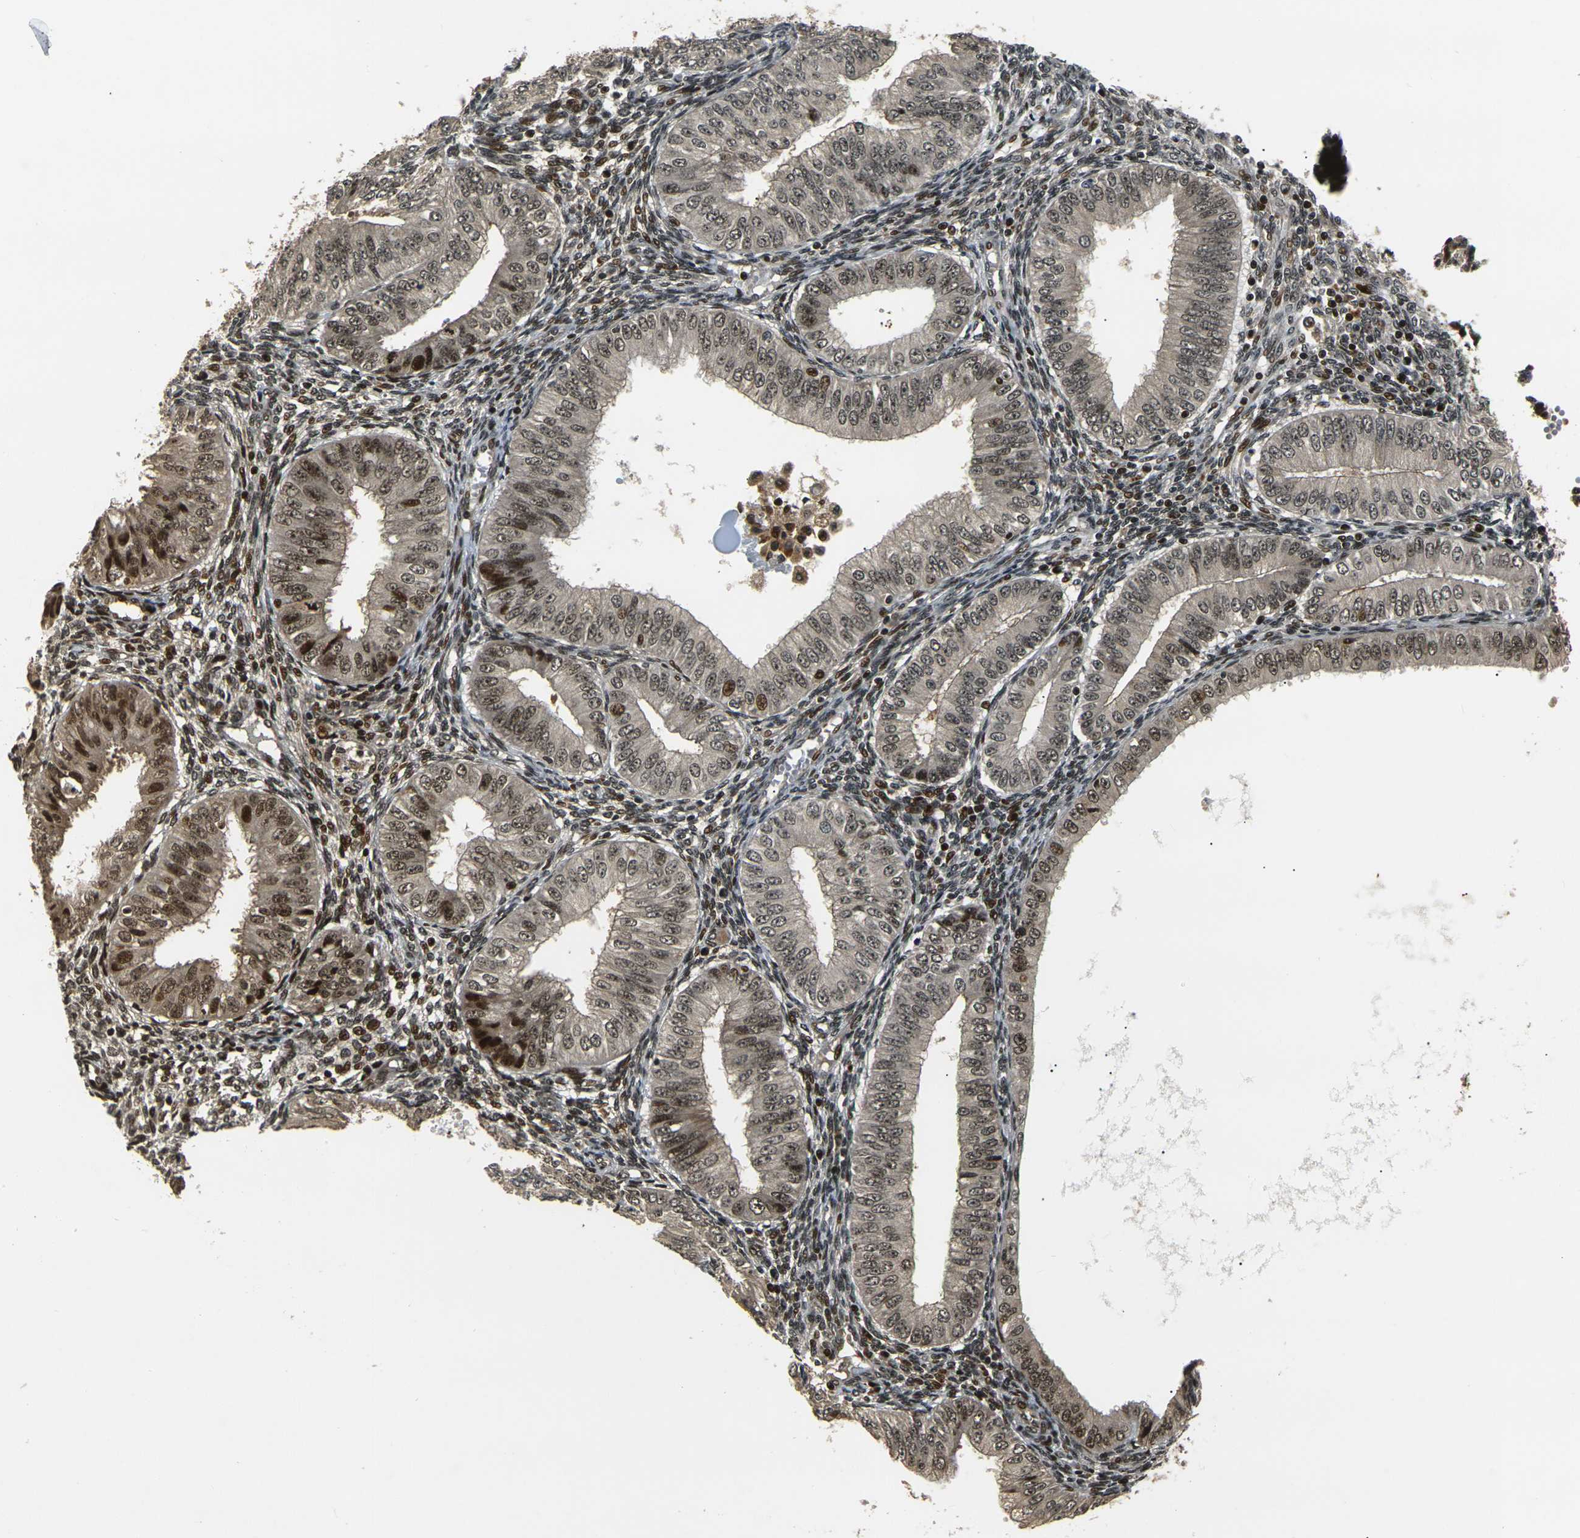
{"staining": {"intensity": "moderate", "quantity": ">75%", "location": "cytoplasmic/membranous,nuclear"}, "tissue": "endometrial cancer", "cell_type": "Tumor cells", "image_type": "cancer", "snomed": [{"axis": "morphology", "description": "Normal tissue, NOS"}, {"axis": "morphology", "description": "Adenocarcinoma, NOS"}, {"axis": "topography", "description": "Endometrium"}], "caption": "Adenocarcinoma (endometrial) stained with a brown dye exhibits moderate cytoplasmic/membranous and nuclear positive staining in approximately >75% of tumor cells.", "gene": "ACTL6A", "patient": {"sex": "female", "age": 53}}